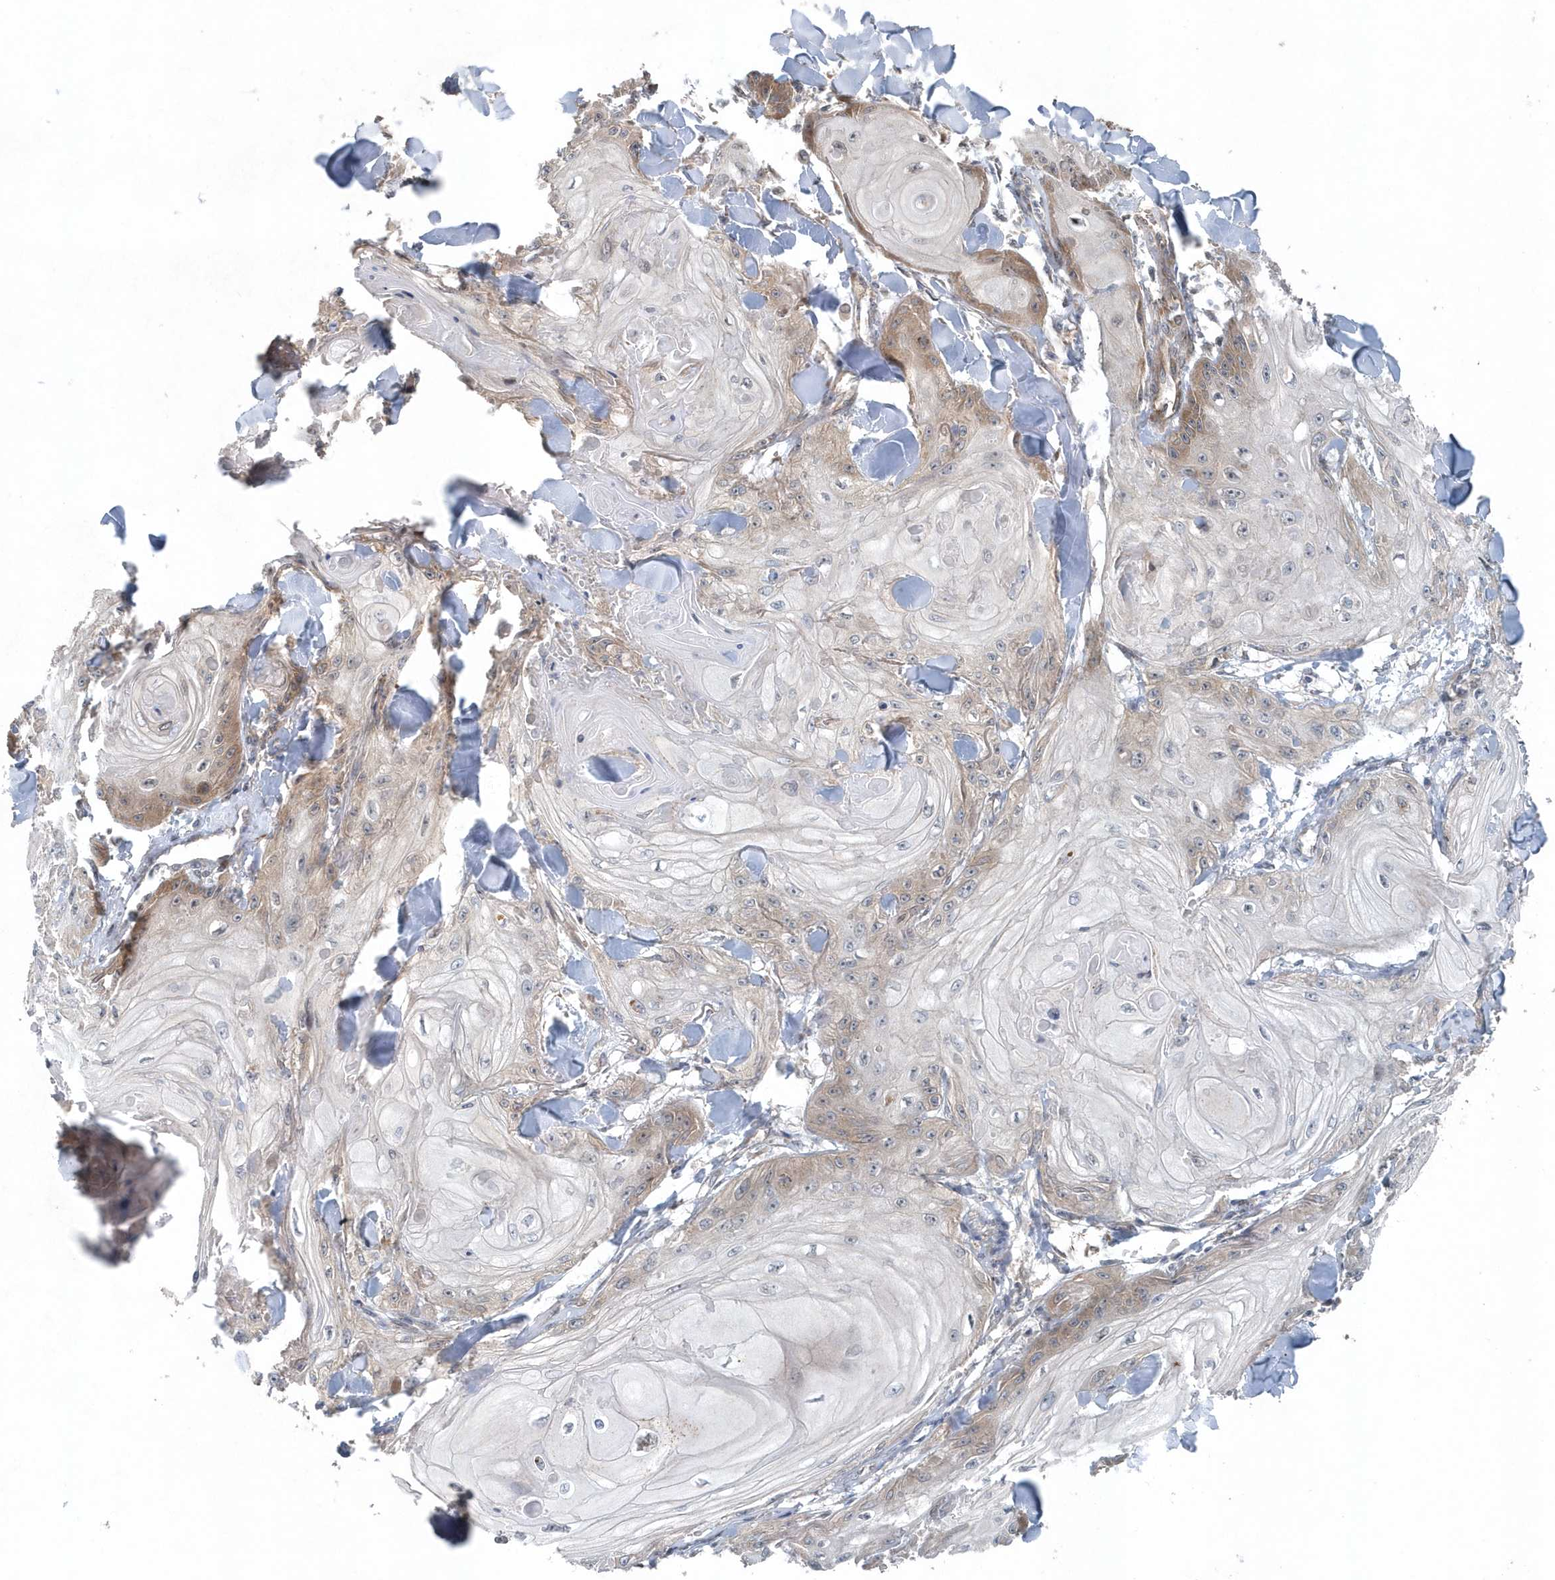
{"staining": {"intensity": "weak", "quantity": "<25%", "location": "cytoplasmic/membranous"}, "tissue": "skin cancer", "cell_type": "Tumor cells", "image_type": "cancer", "snomed": [{"axis": "morphology", "description": "Squamous cell carcinoma, NOS"}, {"axis": "topography", "description": "Skin"}], "caption": "DAB immunohistochemical staining of human skin cancer demonstrates no significant staining in tumor cells.", "gene": "MCC", "patient": {"sex": "male", "age": 74}}